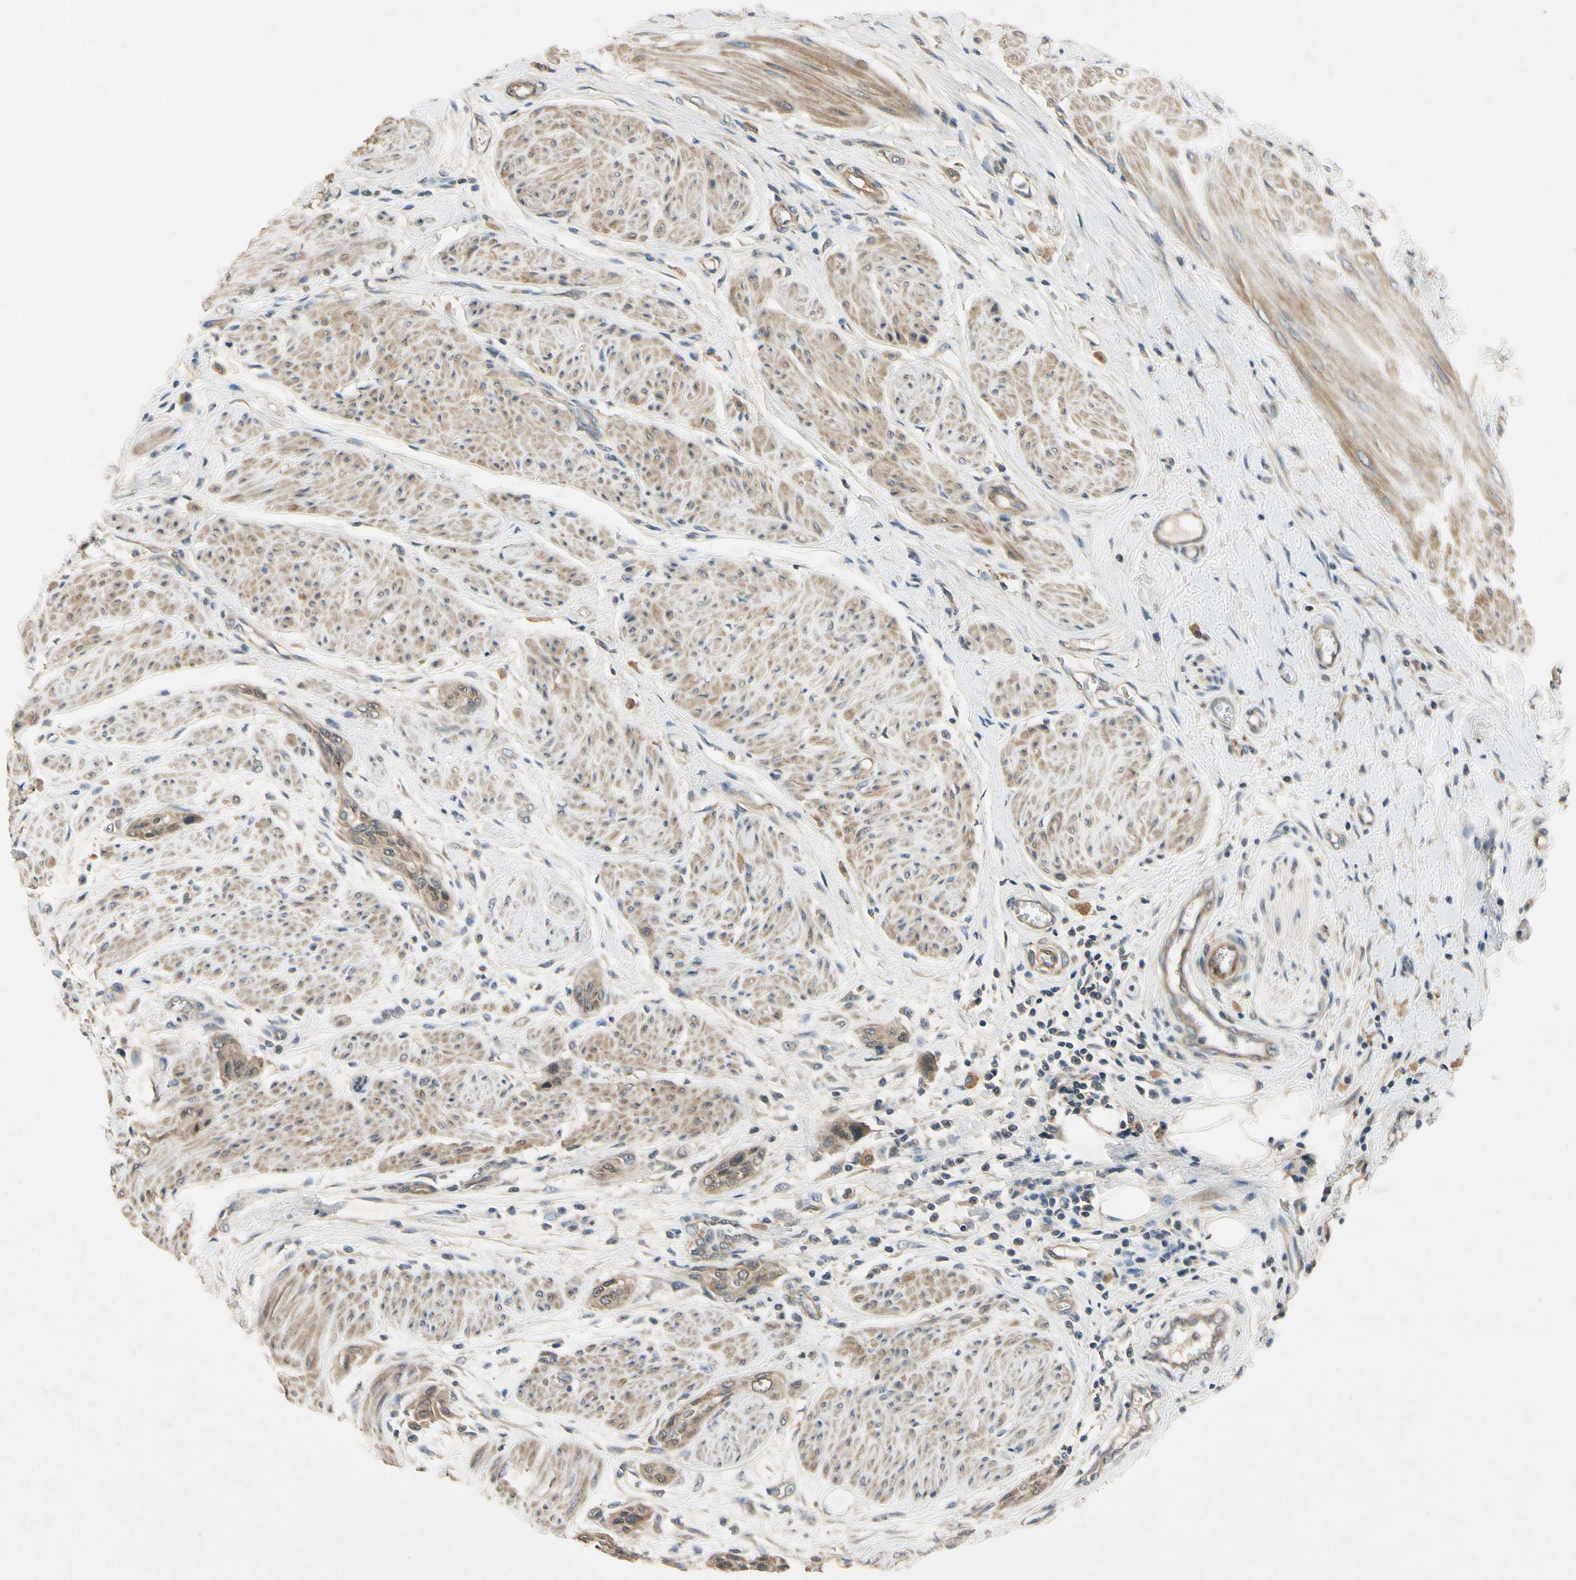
{"staining": {"intensity": "weak", "quantity": ">75%", "location": "cytoplasmic/membranous"}, "tissue": "urothelial cancer", "cell_type": "Tumor cells", "image_type": "cancer", "snomed": [{"axis": "morphology", "description": "Urothelial carcinoma, High grade"}, {"axis": "topography", "description": "Urinary bladder"}], "caption": "An immunohistochemistry image of neoplastic tissue is shown. Protein staining in brown shows weak cytoplasmic/membranous positivity in urothelial cancer within tumor cells.", "gene": "ALKBH3", "patient": {"sex": "male", "age": 35}}